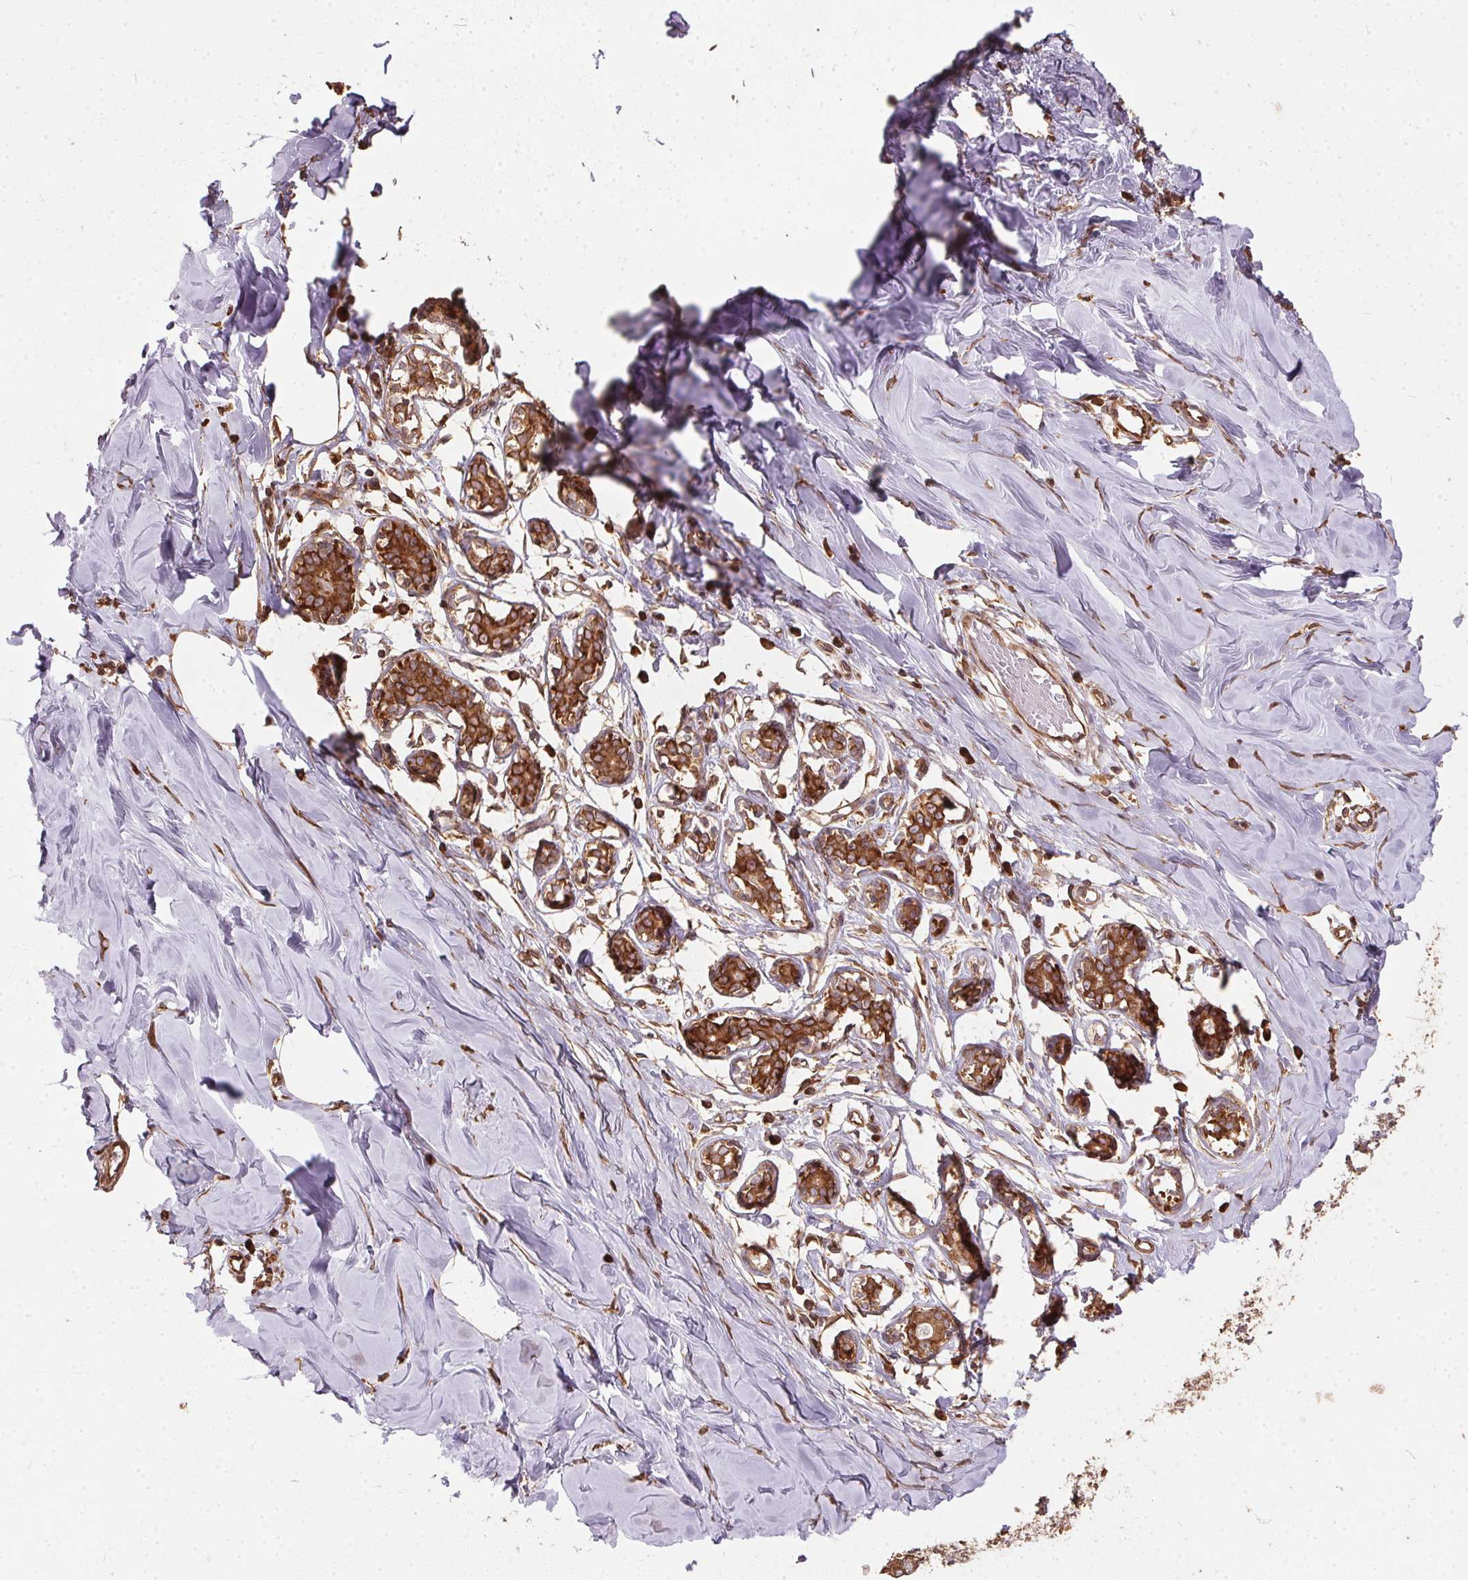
{"staining": {"intensity": "strong", "quantity": ">75%", "location": "cytoplasmic/membranous"}, "tissue": "breast", "cell_type": "Adipocytes", "image_type": "normal", "snomed": [{"axis": "morphology", "description": "Normal tissue, NOS"}, {"axis": "topography", "description": "Breast"}], "caption": "High-magnification brightfield microscopy of unremarkable breast stained with DAB (brown) and counterstained with hematoxylin (blue). adipocytes exhibit strong cytoplasmic/membranous expression is appreciated in approximately>75% of cells.", "gene": "EIF2S1", "patient": {"sex": "female", "age": 27}}